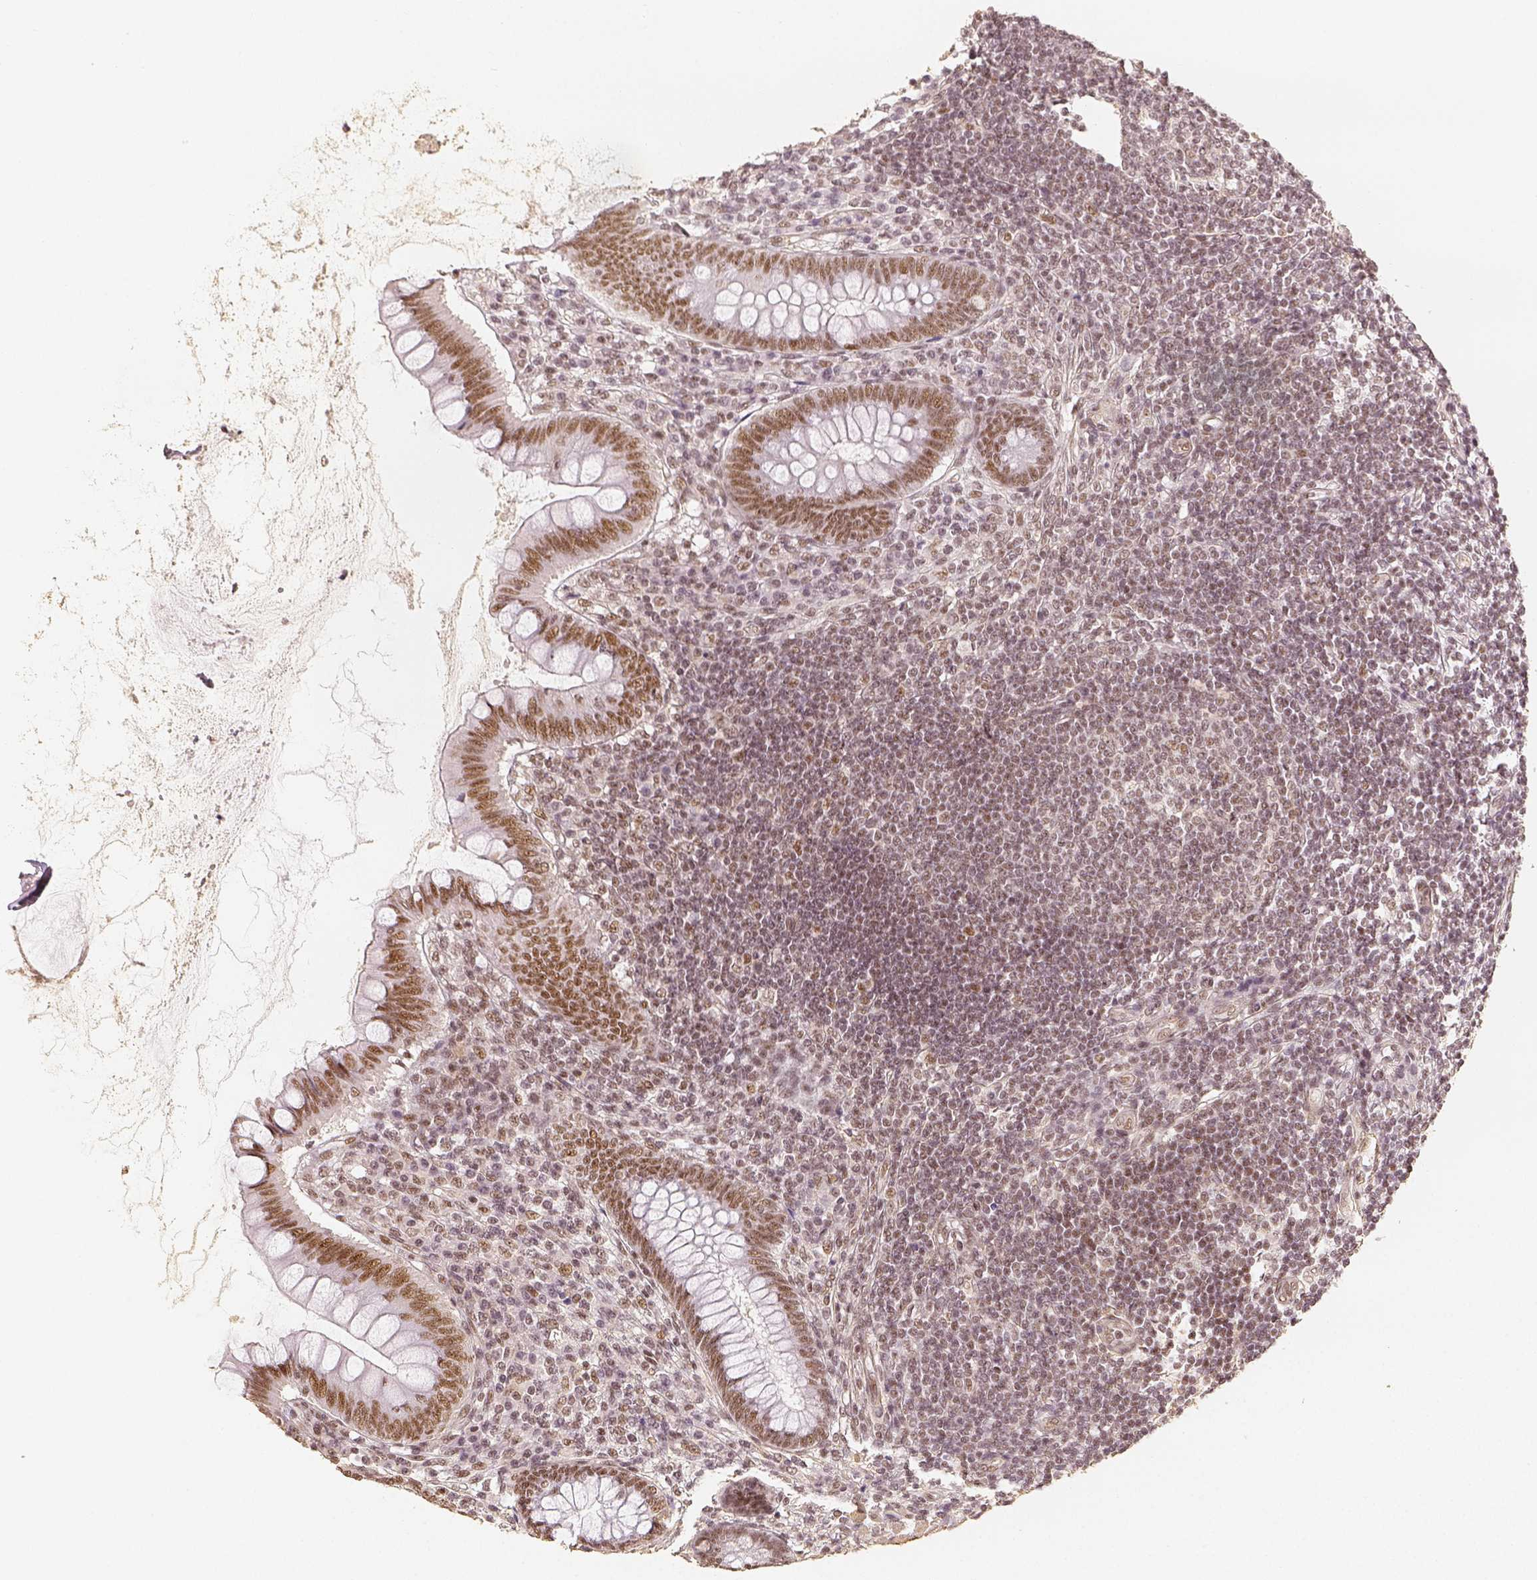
{"staining": {"intensity": "moderate", "quantity": ">75%", "location": "nuclear"}, "tissue": "appendix", "cell_type": "Glandular cells", "image_type": "normal", "snomed": [{"axis": "morphology", "description": "Normal tissue, NOS"}, {"axis": "topography", "description": "Appendix"}], "caption": "A brown stain shows moderate nuclear staining of a protein in glandular cells of normal appendix. Using DAB (brown) and hematoxylin (blue) stains, captured at high magnification using brightfield microscopy.", "gene": "HDAC1", "patient": {"sex": "female", "age": 57}}